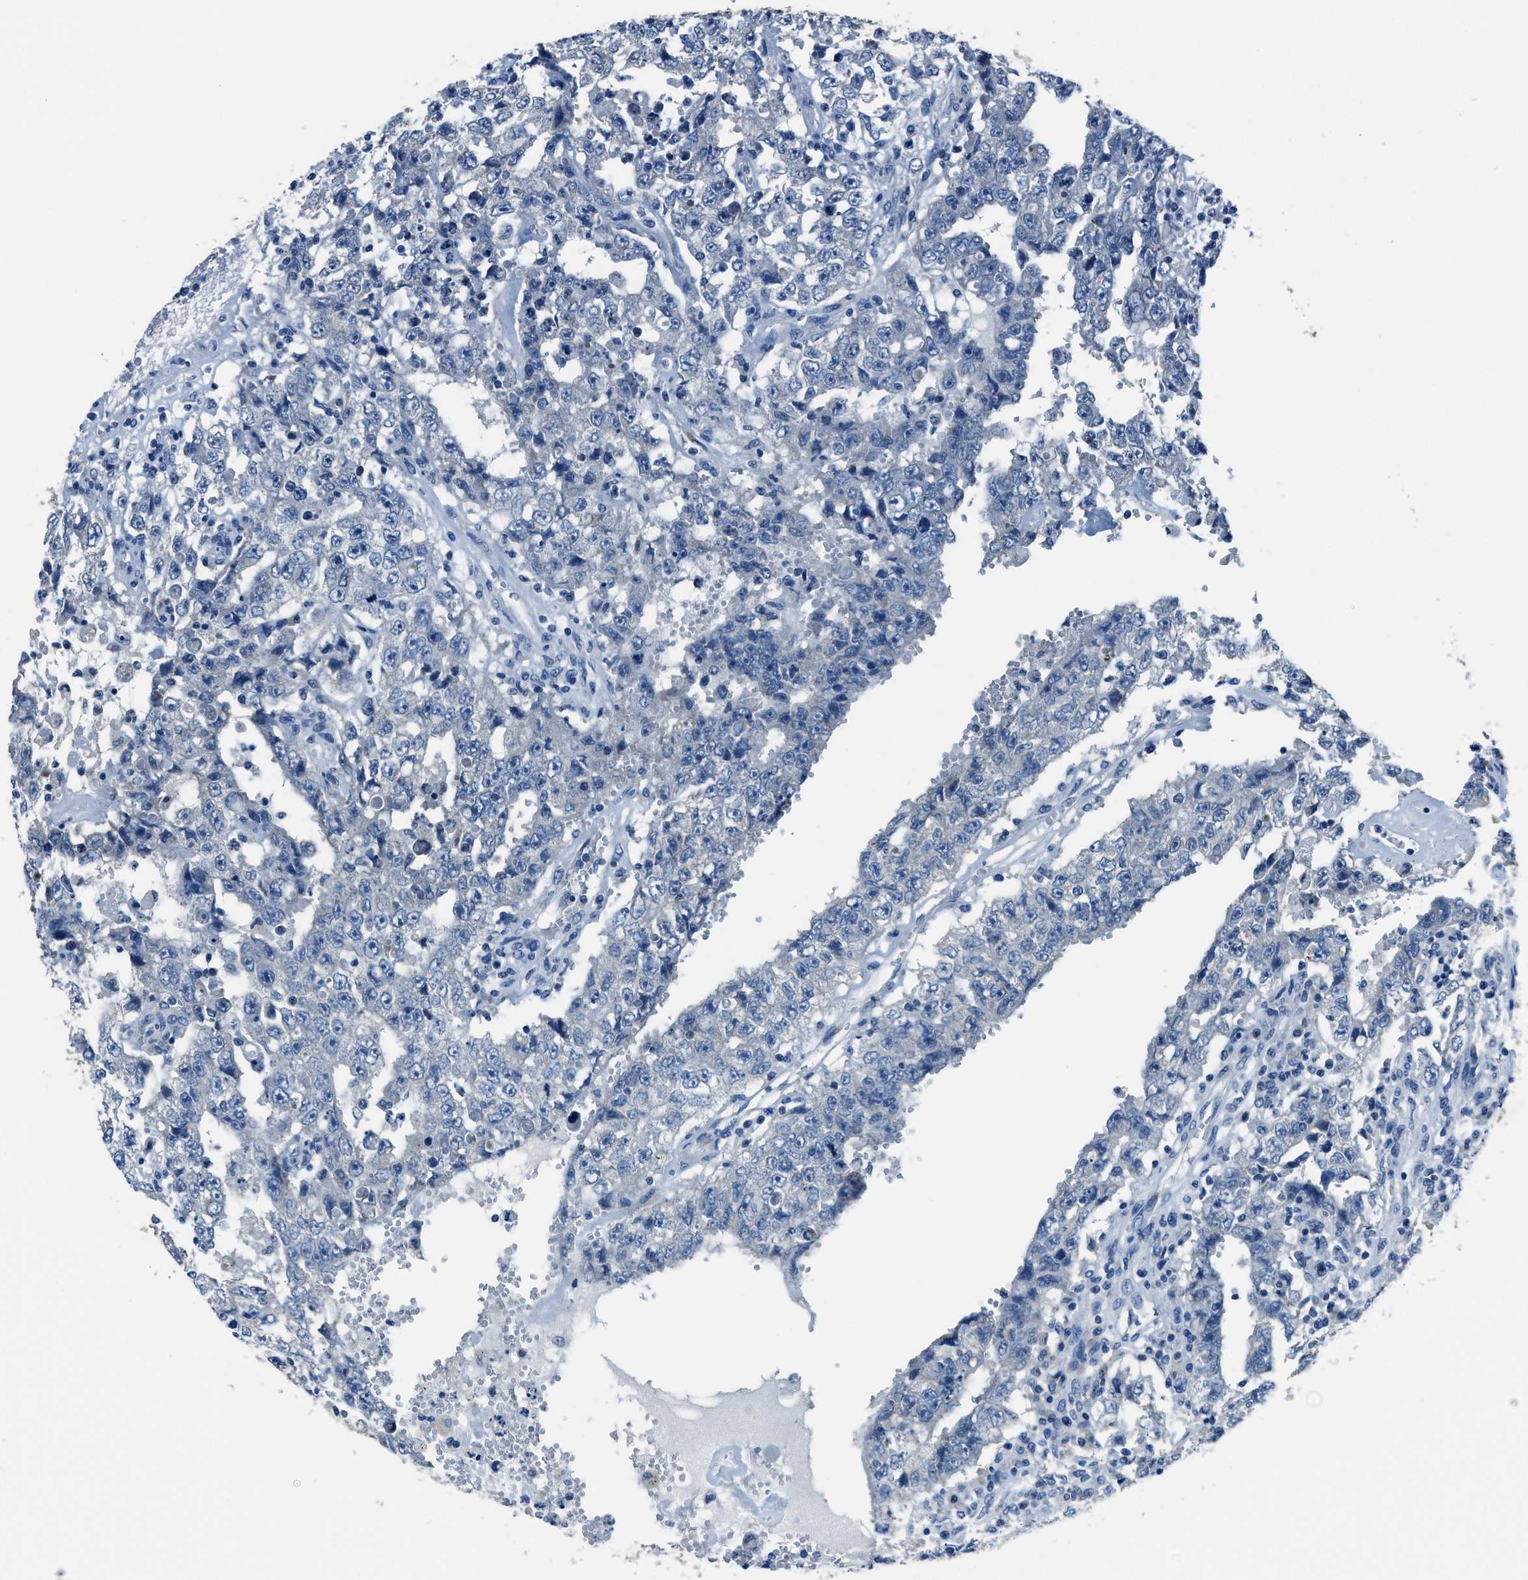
{"staining": {"intensity": "negative", "quantity": "none", "location": "none"}, "tissue": "testis cancer", "cell_type": "Tumor cells", "image_type": "cancer", "snomed": [{"axis": "morphology", "description": "Carcinoma, Embryonal, NOS"}, {"axis": "topography", "description": "Testis"}], "caption": "This is a image of immunohistochemistry (IHC) staining of testis cancer (embryonal carcinoma), which shows no staining in tumor cells.", "gene": "ADAM2", "patient": {"sex": "male", "age": 26}}